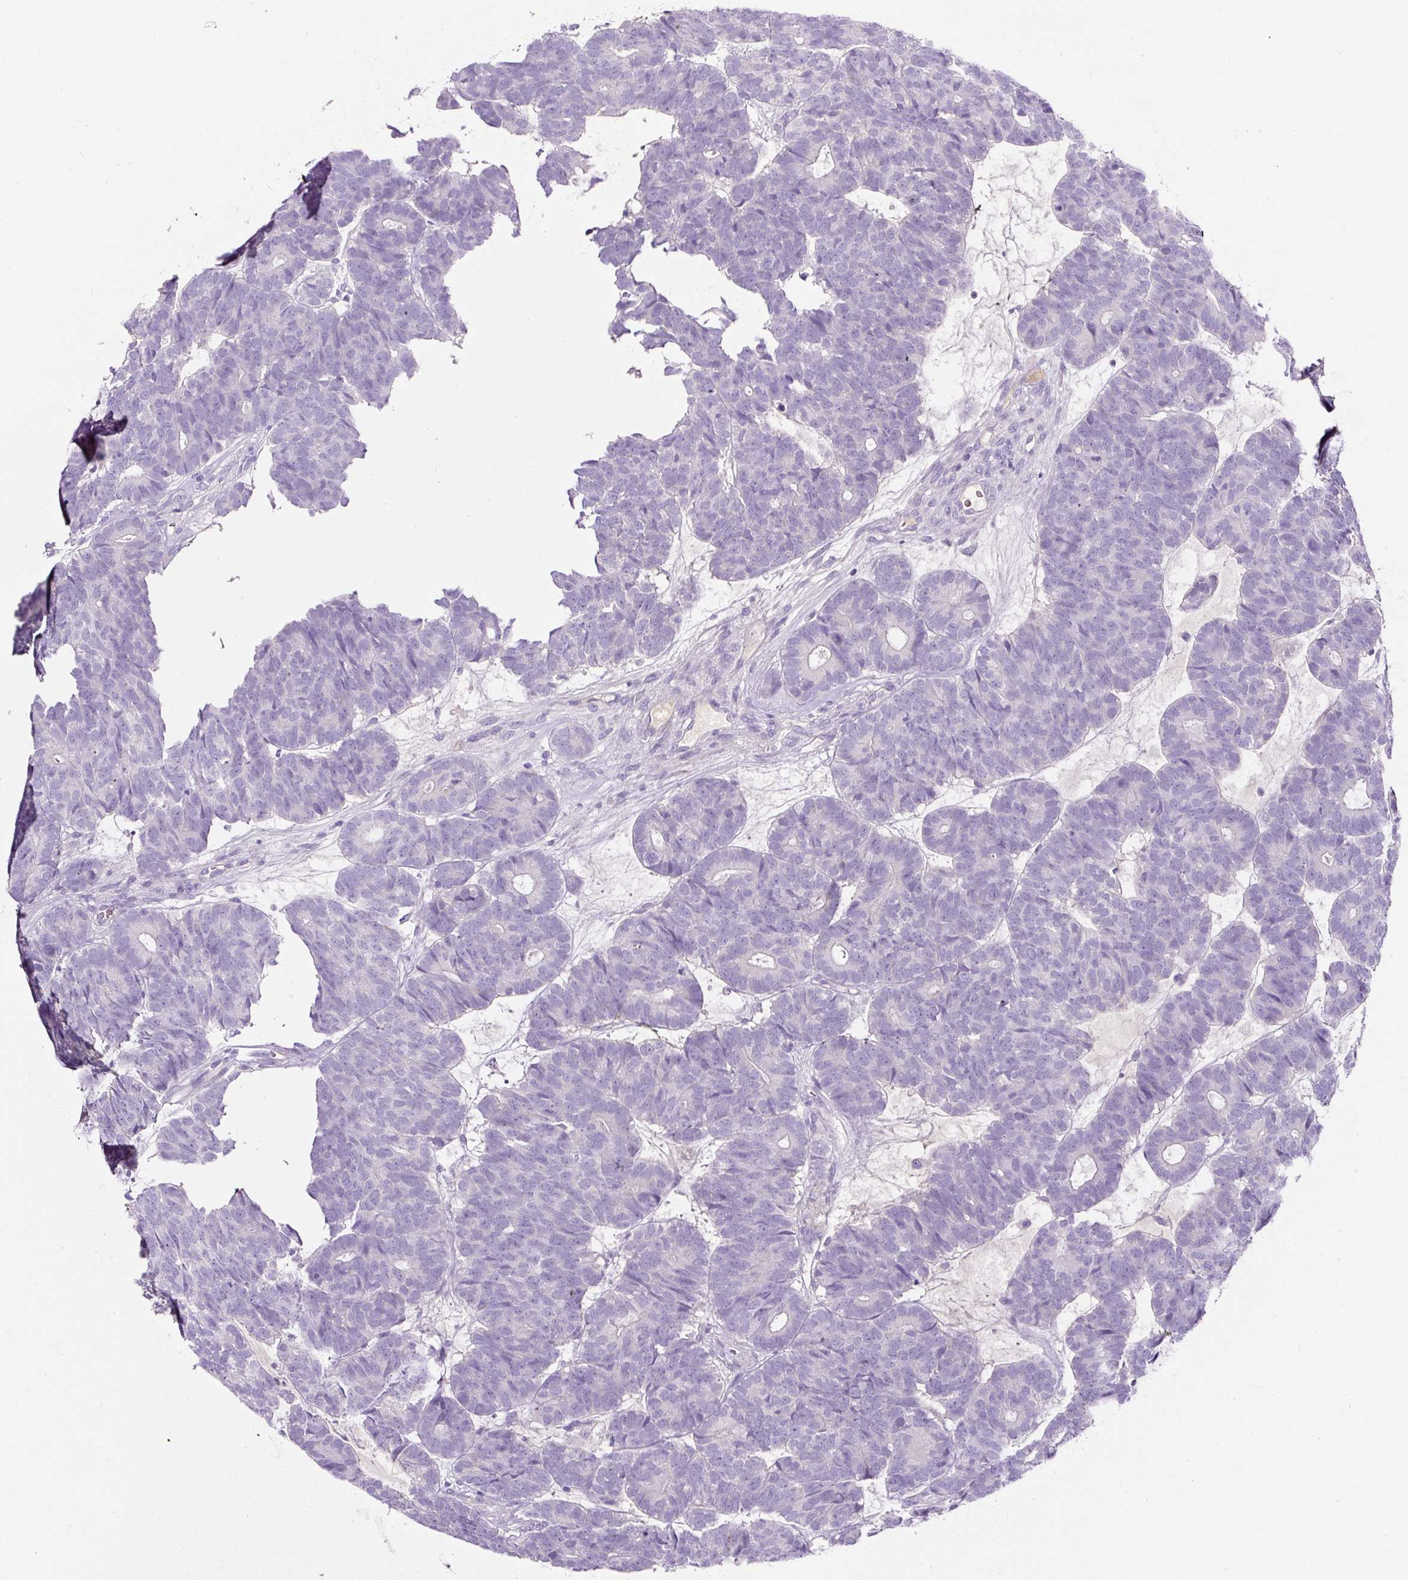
{"staining": {"intensity": "negative", "quantity": "none", "location": "none"}, "tissue": "head and neck cancer", "cell_type": "Tumor cells", "image_type": "cancer", "snomed": [{"axis": "morphology", "description": "Adenocarcinoma, NOS"}, {"axis": "topography", "description": "Head-Neck"}], "caption": "Photomicrograph shows no significant protein staining in tumor cells of head and neck adenocarcinoma. (DAB immunohistochemistry with hematoxylin counter stain).", "gene": "OR14A2", "patient": {"sex": "female", "age": 81}}